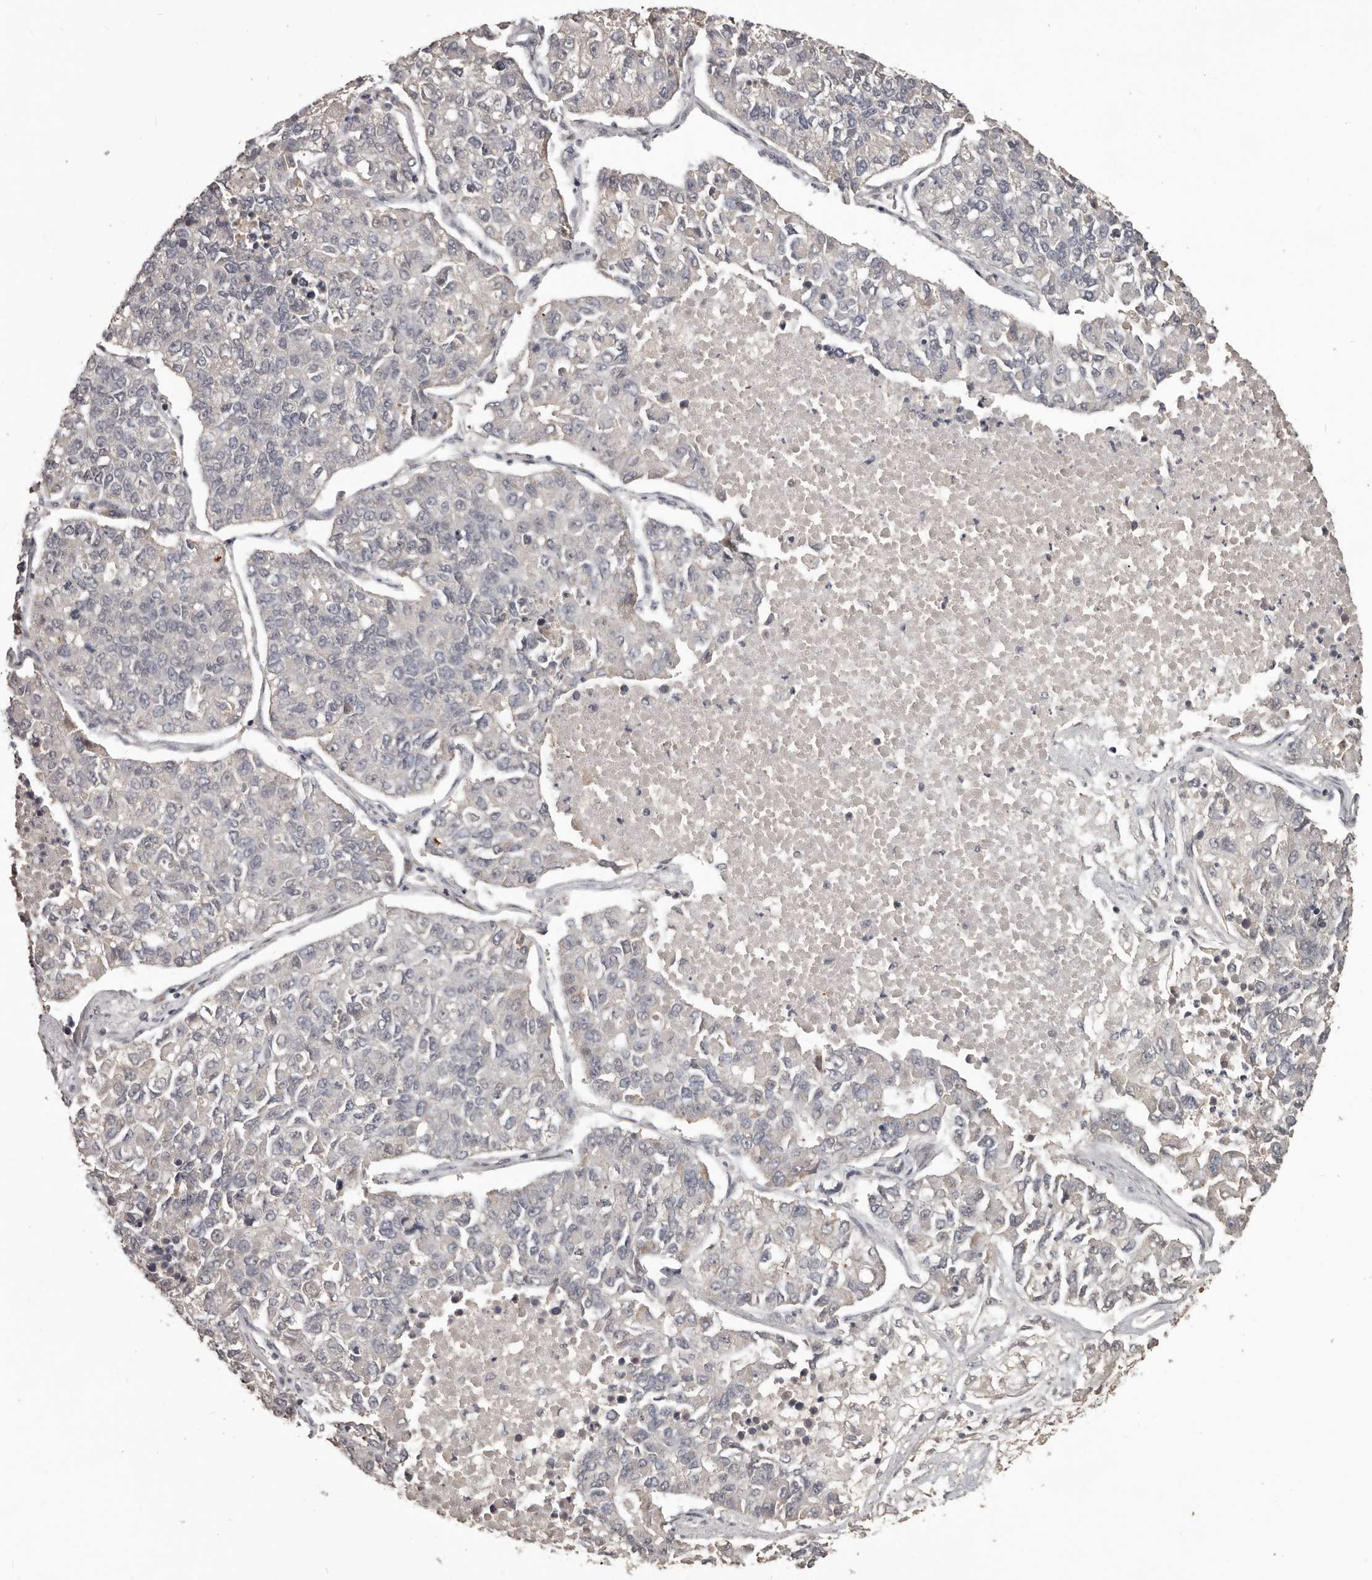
{"staining": {"intensity": "negative", "quantity": "none", "location": "none"}, "tissue": "lung cancer", "cell_type": "Tumor cells", "image_type": "cancer", "snomed": [{"axis": "morphology", "description": "Adenocarcinoma, NOS"}, {"axis": "topography", "description": "Lung"}], "caption": "Immunohistochemistry histopathology image of neoplastic tissue: human lung cancer (adenocarcinoma) stained with DAB (3,3'-diaminobenzidine) exhibits no significant protein staining in tumor cells.", "gene": "ZFP14", "patient": {"sex": "male", "age": 49}}